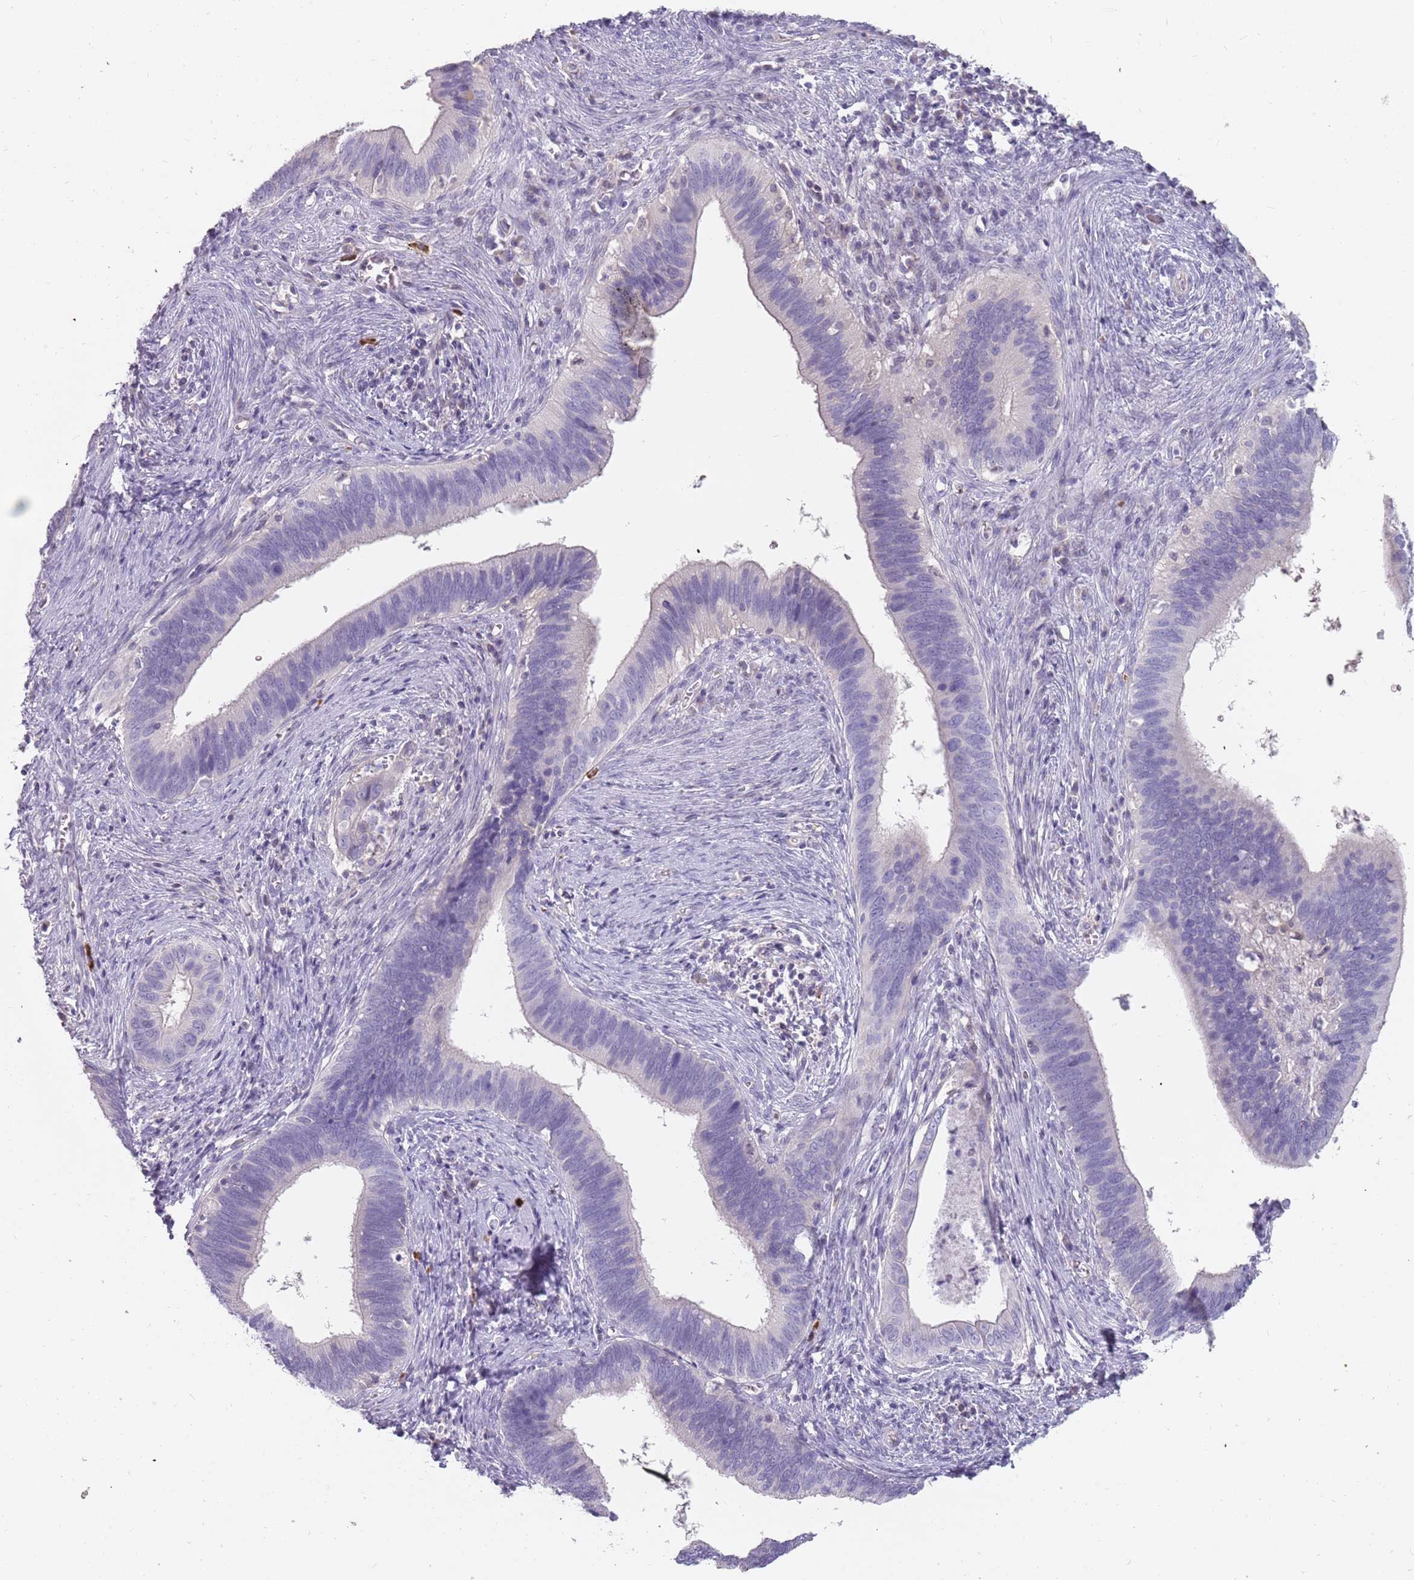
{"staining": {"intensity": "negative", "quantity": "none", "location": "none"}, "tissue": "cervical cancer", "cell_type": "Tumor cells", "image_type": "cancer", "snomed": [{"axis": "morphology", "description": "Adenocarcinoma, NOS"}, {"axis": "topography", "description": "Cervix"}], "caption": "Immunohistochemistry micrograph of neoplastic tissue: adenocarcinoma (cervical) stained with DAB exhibits no significant protein expression in tumor cells.", "gene": "DDX4", "patient": {"sex": "female", "age": 42}}